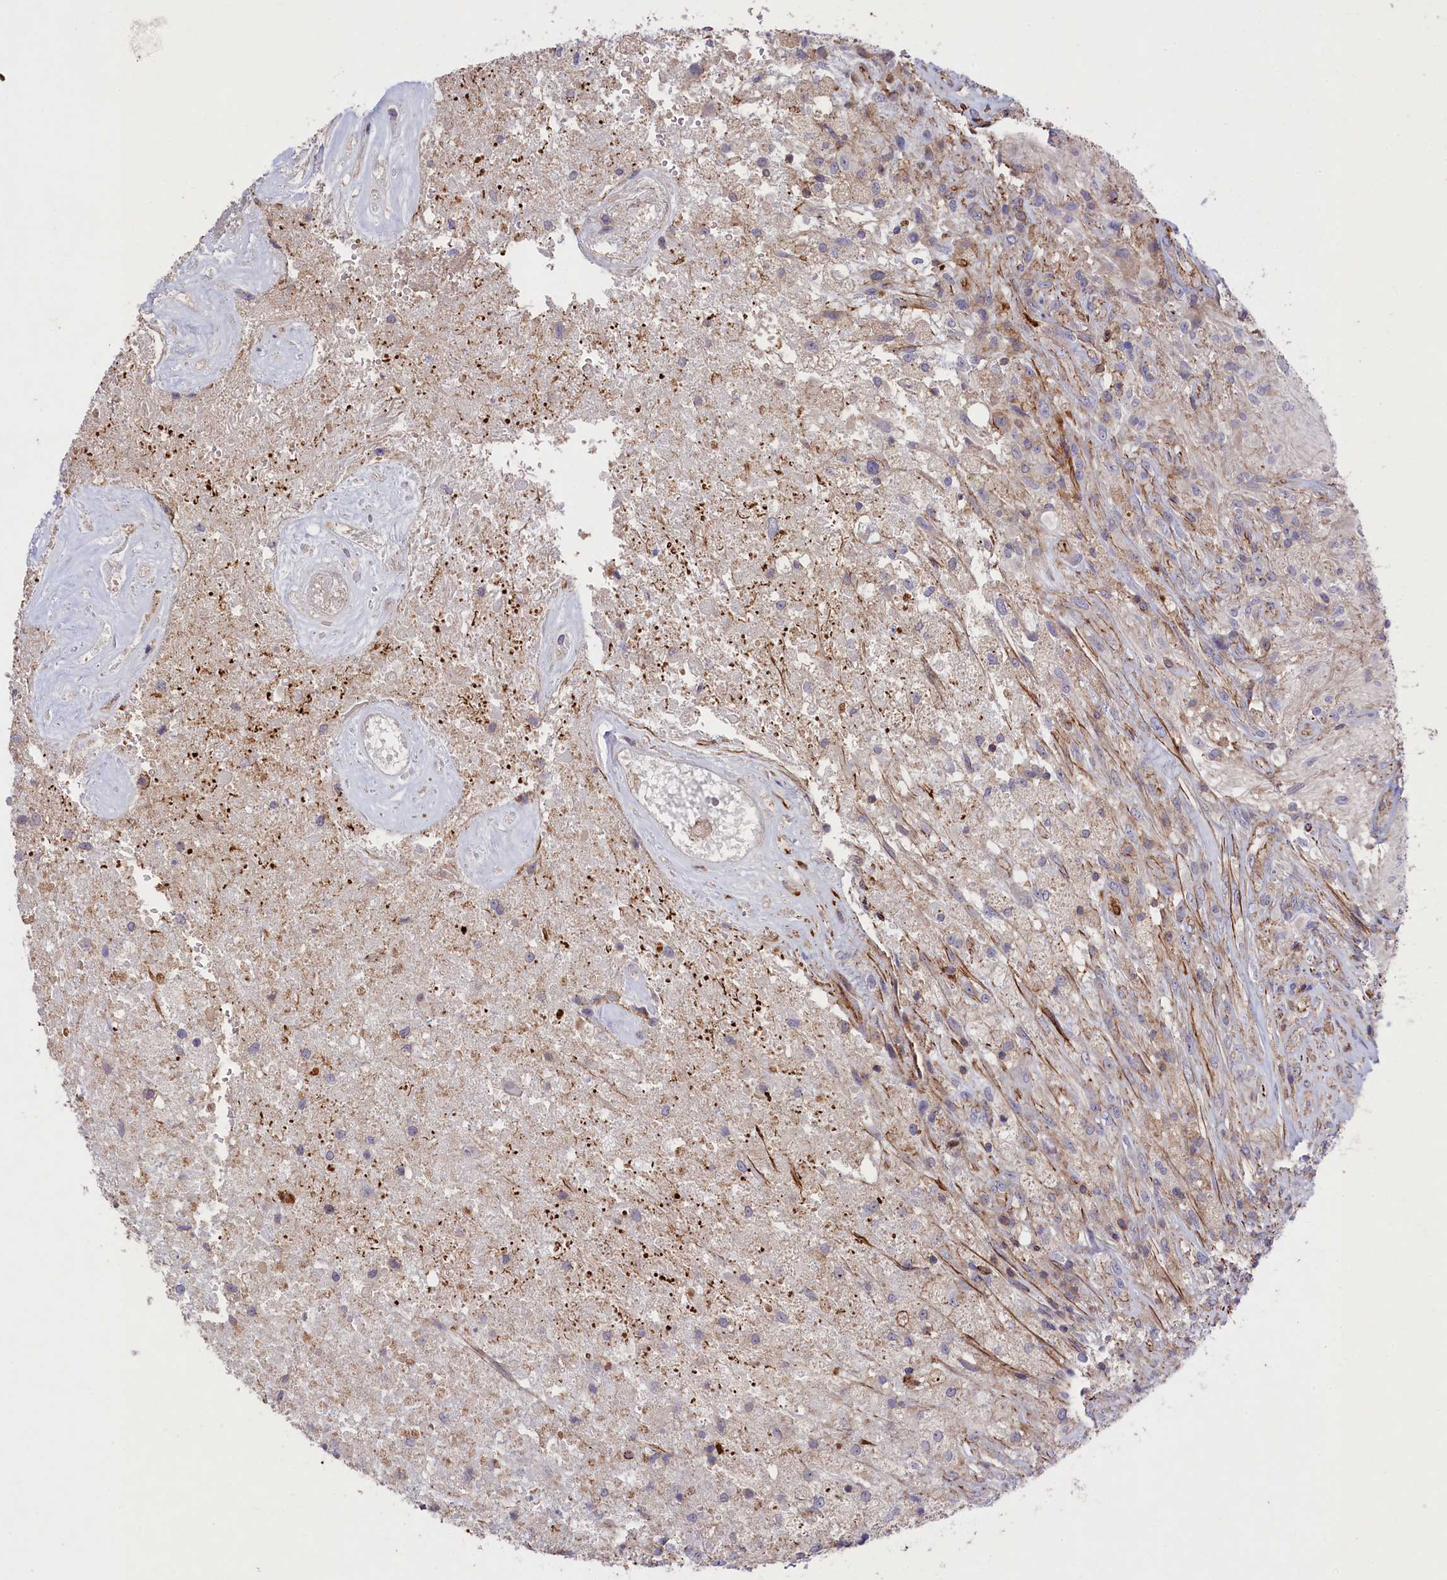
{"staining": {"intensity": "negative", "quantity": "none", "location": "none"}, "tissue": "glioma", "cell_type": "Tumor cells", "image_type": "cancer", "snomed": [{"axis": "morphology", "description": "Glioma, malignant, High grade"}, {"axis": "topography", "description": "Brain"}], "caption": "IHC image of human glioma stained for a protein (brown), which exhibits no positivity in tumor cells.", "gene": "RAPSN", "patient": {"sex": "male", "age": 56}}